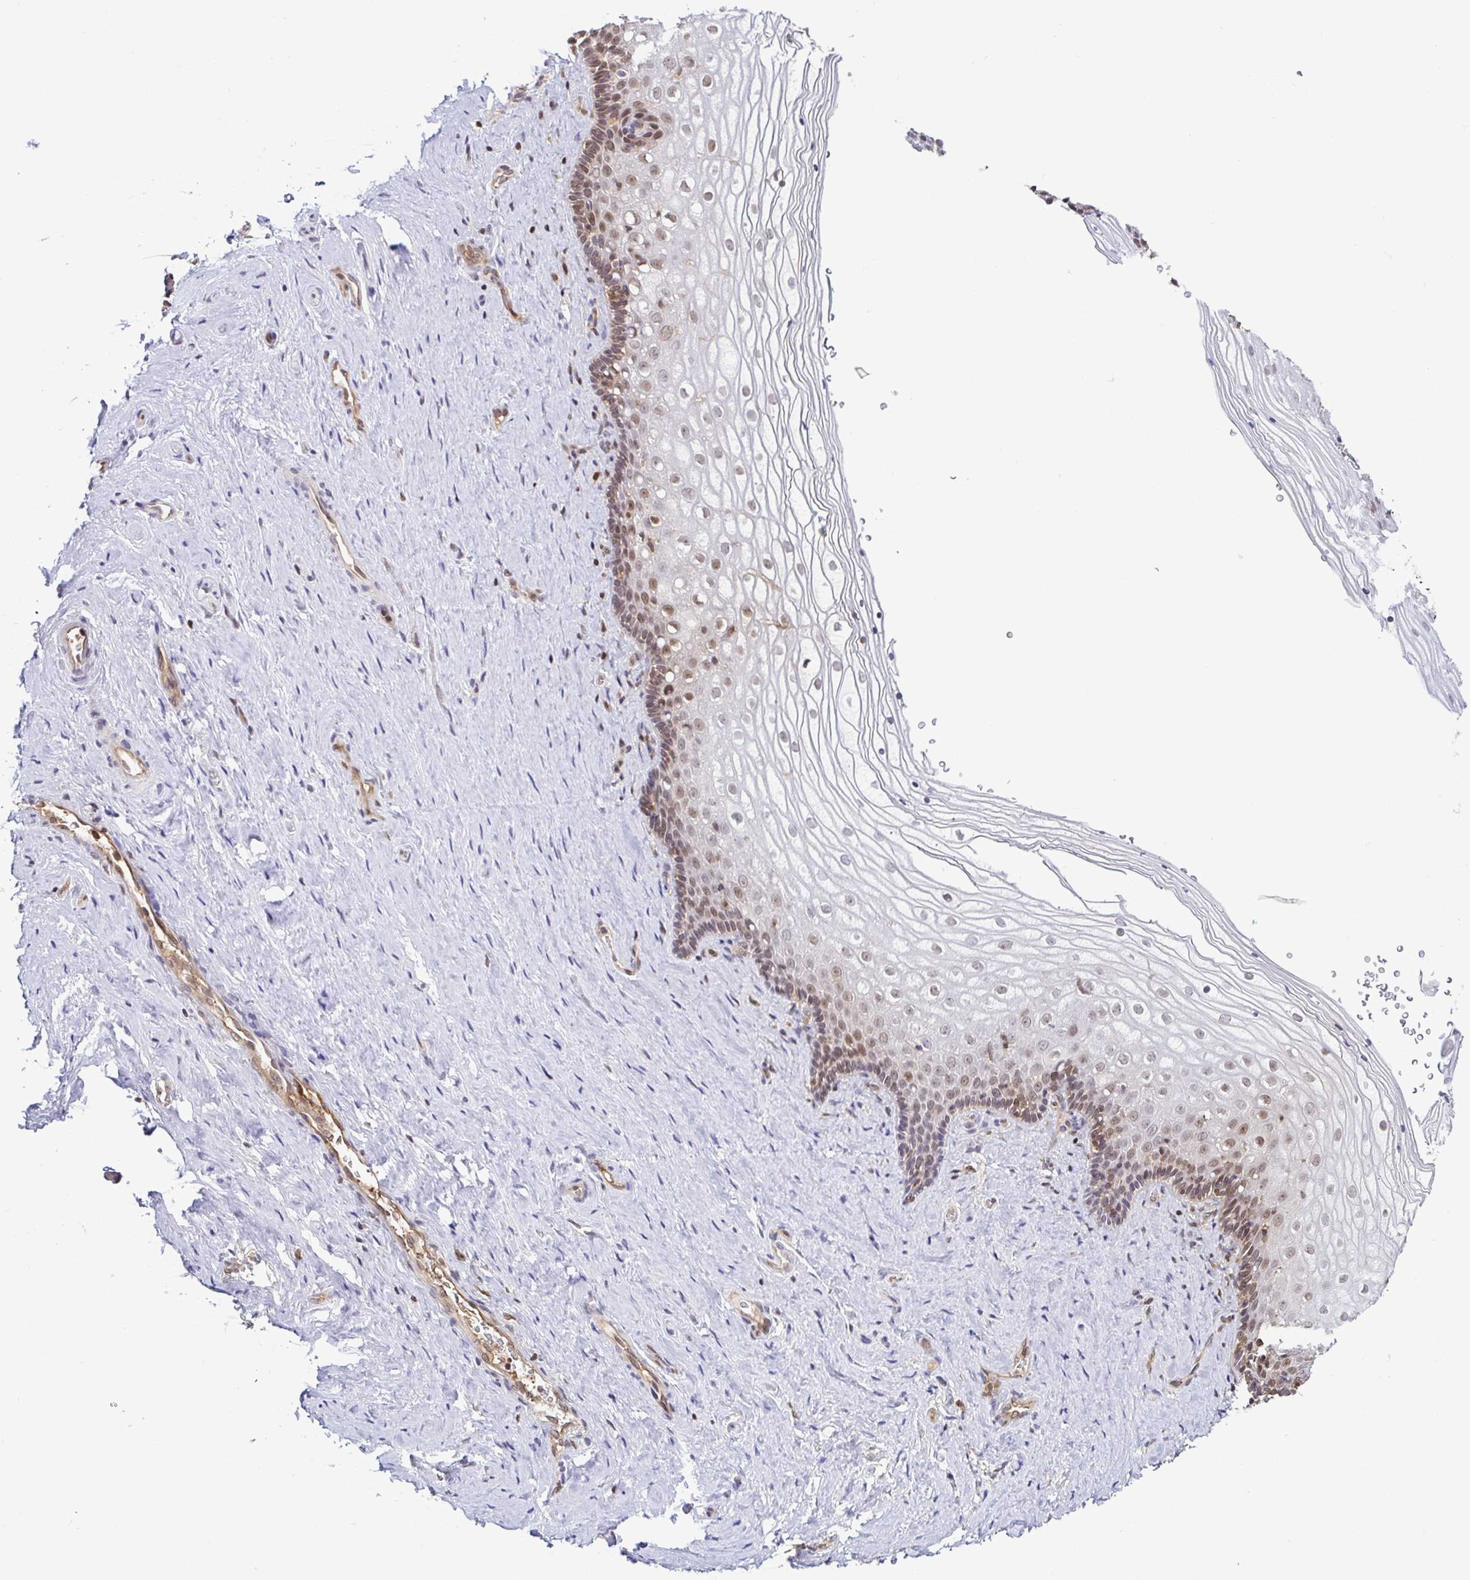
{"staining": {"intensity": "moderate", "quantity": "25%-75%", "location": "nuclear"}, "tissue": "vagina", "cell_type": "Squamous epithelial cells", "image_type": "normal", "snomed": [{"axis": "morphology", "description": "Normal tissue, NOS"}, {"axis": "topography", "description": "Vagina"}], "caption": "The micrograph demonstrates a brown stain indicating the presence of a protein in the nuclear of squamous epithelial cells in vagina. The staining is performed using DAB brown chromogen to label protein expression. The nuclei are counter-stained blue using hematoxylin.", "gene": "PSMB9", "patient": {"sex": "female", "age": 42}}